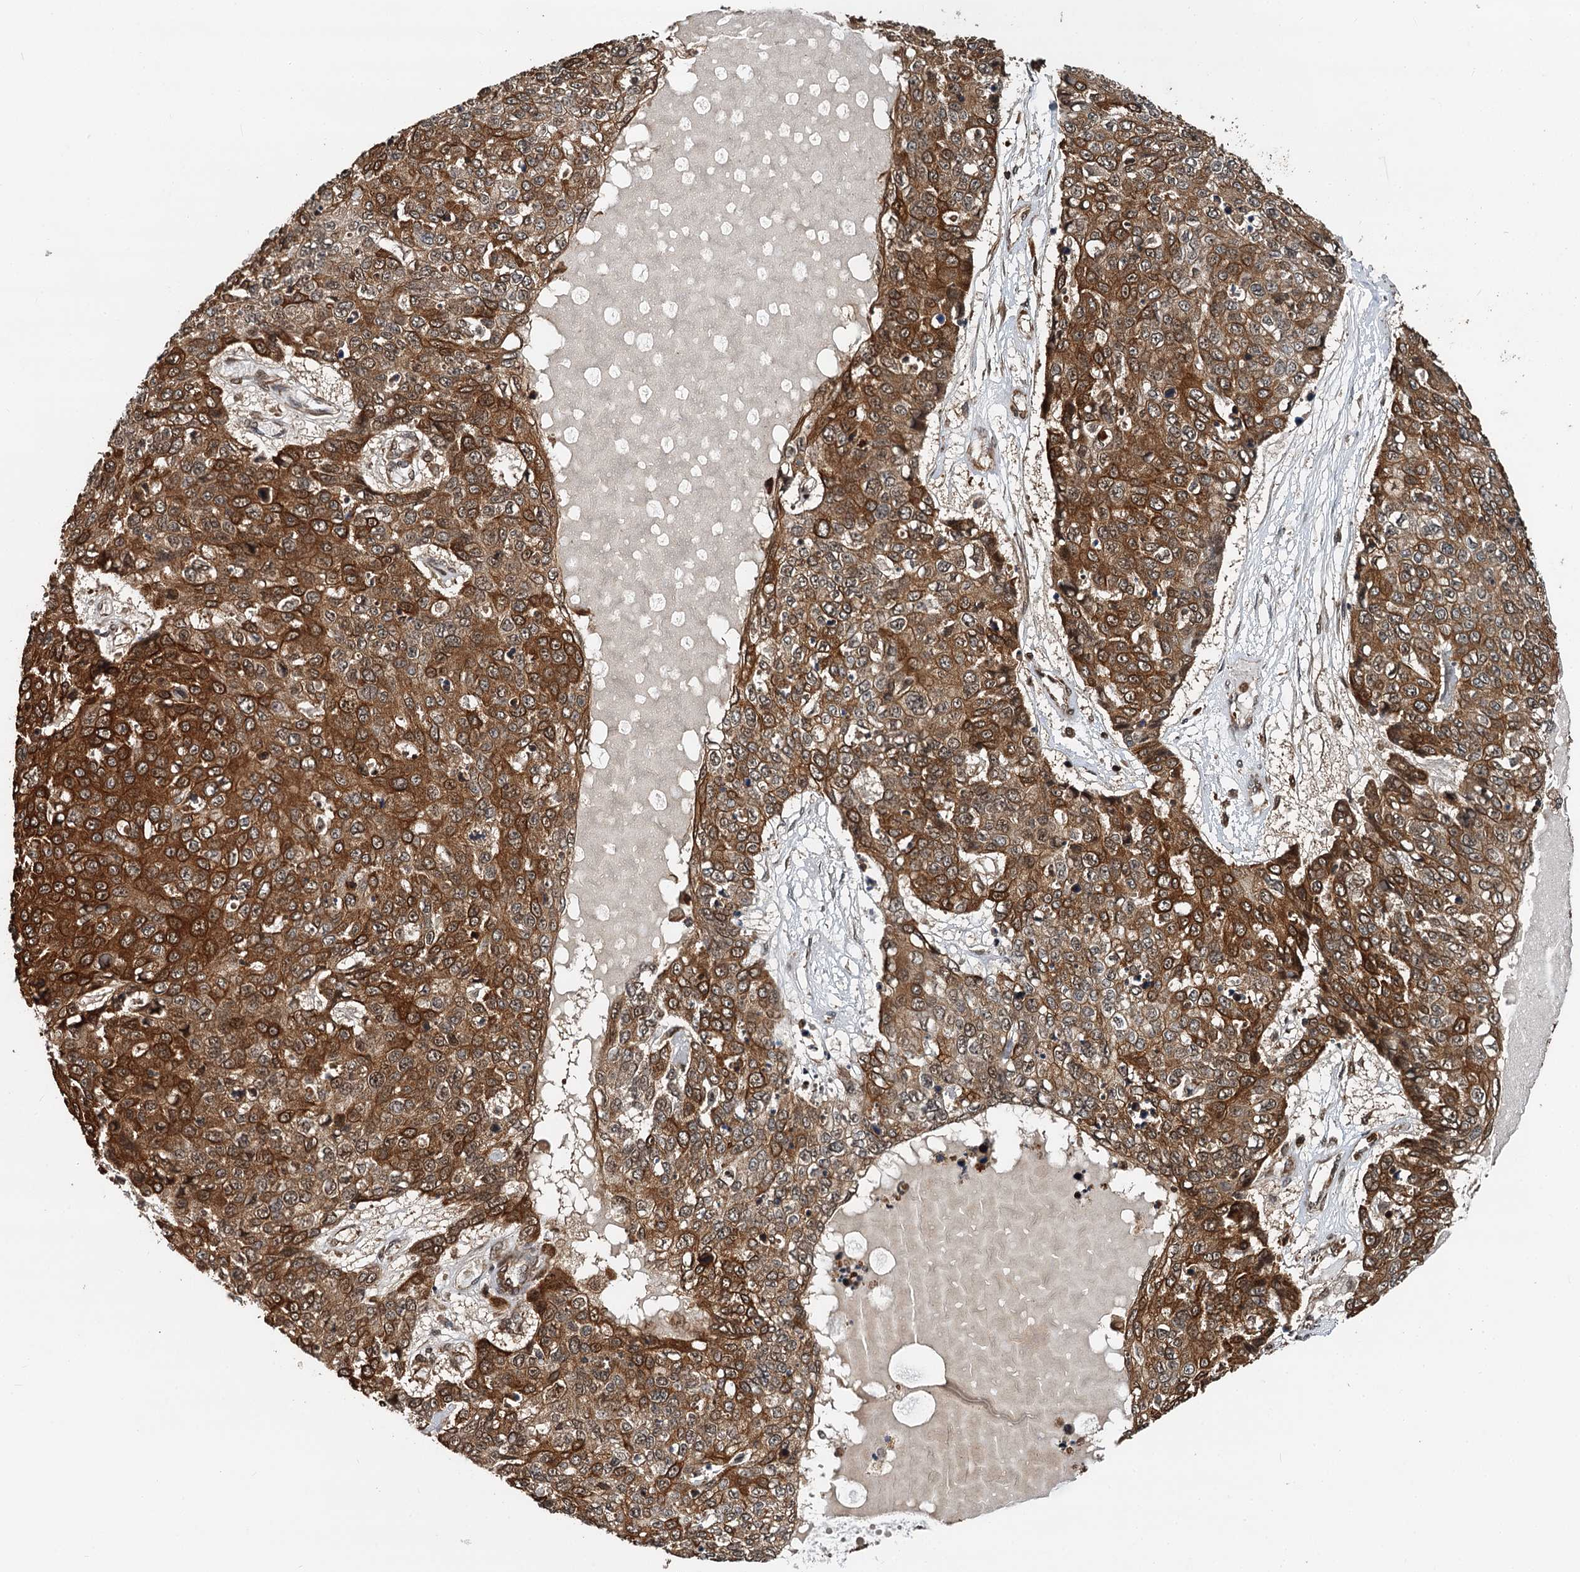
{"staining": {"intensity": "strong", "quantity": ">75%", "location": "cytoplasmic/membranous"}, "tissue": "skin cancer", "cell_type": "Tumor cells", "image_type": "cancer", "snomed": [{"axis": "morphology", "description": "Squamous cell carcinoma, NOS"}, {"axis": "topography", "description": "Skin"}], "caption": "A high-resolution photomicrograph shows IHC staining of skin squamous cell carcinoma, which shows strong cytoplasmic/membranous expression in about >75% of tumor cells.", "gene": "STUB1", "patient": {"sex": "female", "age": 44}}